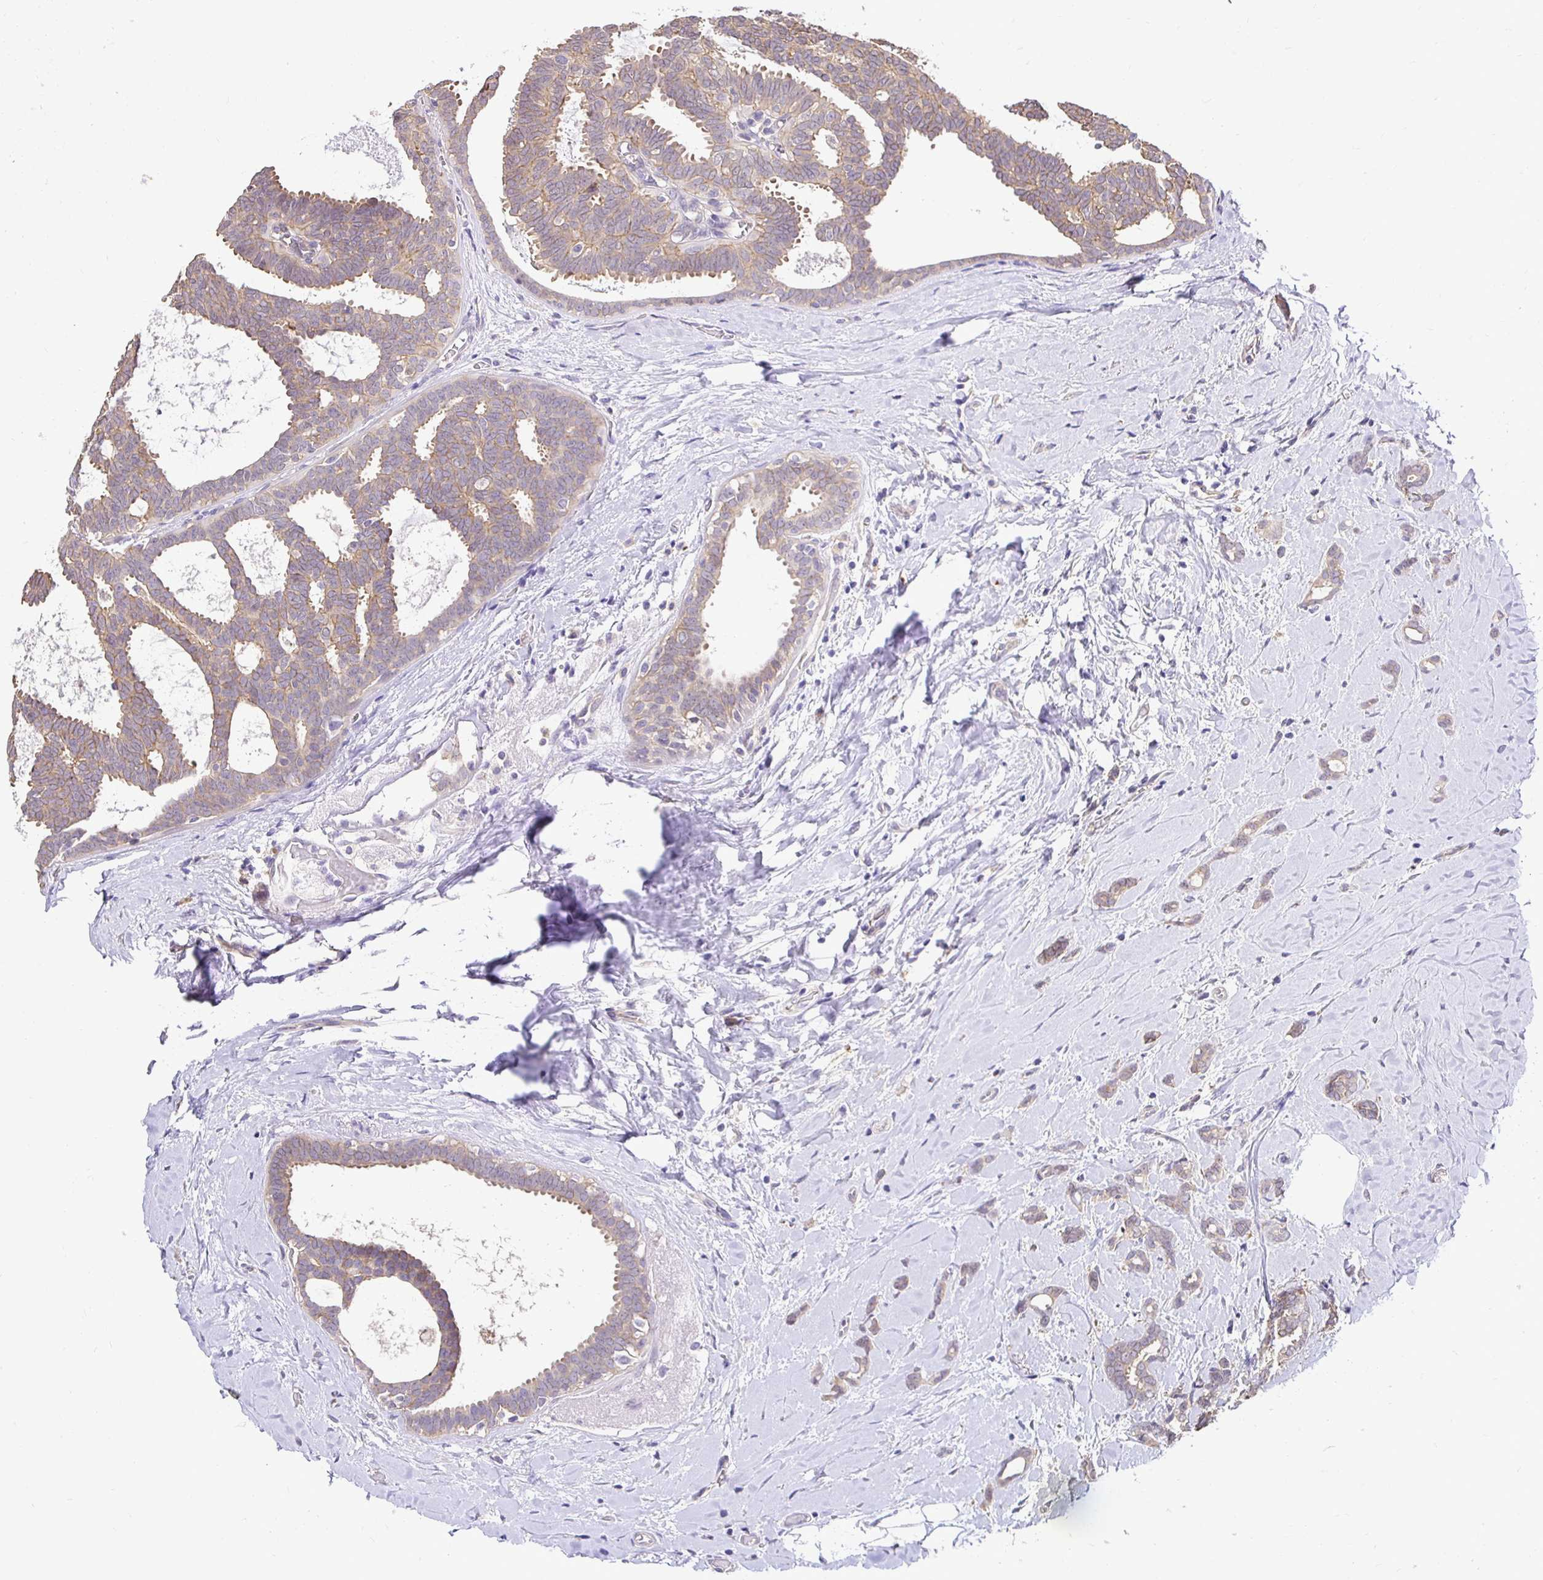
{"staining": {"intensity": "weak", "quantity": "25%-75%", "location": "cytoplasmic/membranous"}, "tissue": "breast cancer", "cell_type": "Tumor cells", "image_type": "cancer", "snomed": [{"axis": "morphology", "description": "Intraductal carcinoma, in situ"}, {"axis": "morphology", "description": "Duct carcinoma"}, {"axis": "morphology", "description": "Lobular carcinoma, in situ"}, {"axis": "topography", "description": "Breast"}], "caption": "Immunohistochemical staining of breast cancer (lobular carcinoma in situ) displays low levels of weak cytoplasmic/membranous protein staining in about 25%-75% of tumor cells.", "gene": "SLC9A1", "patient": {"sex": "female", "age": 44}}